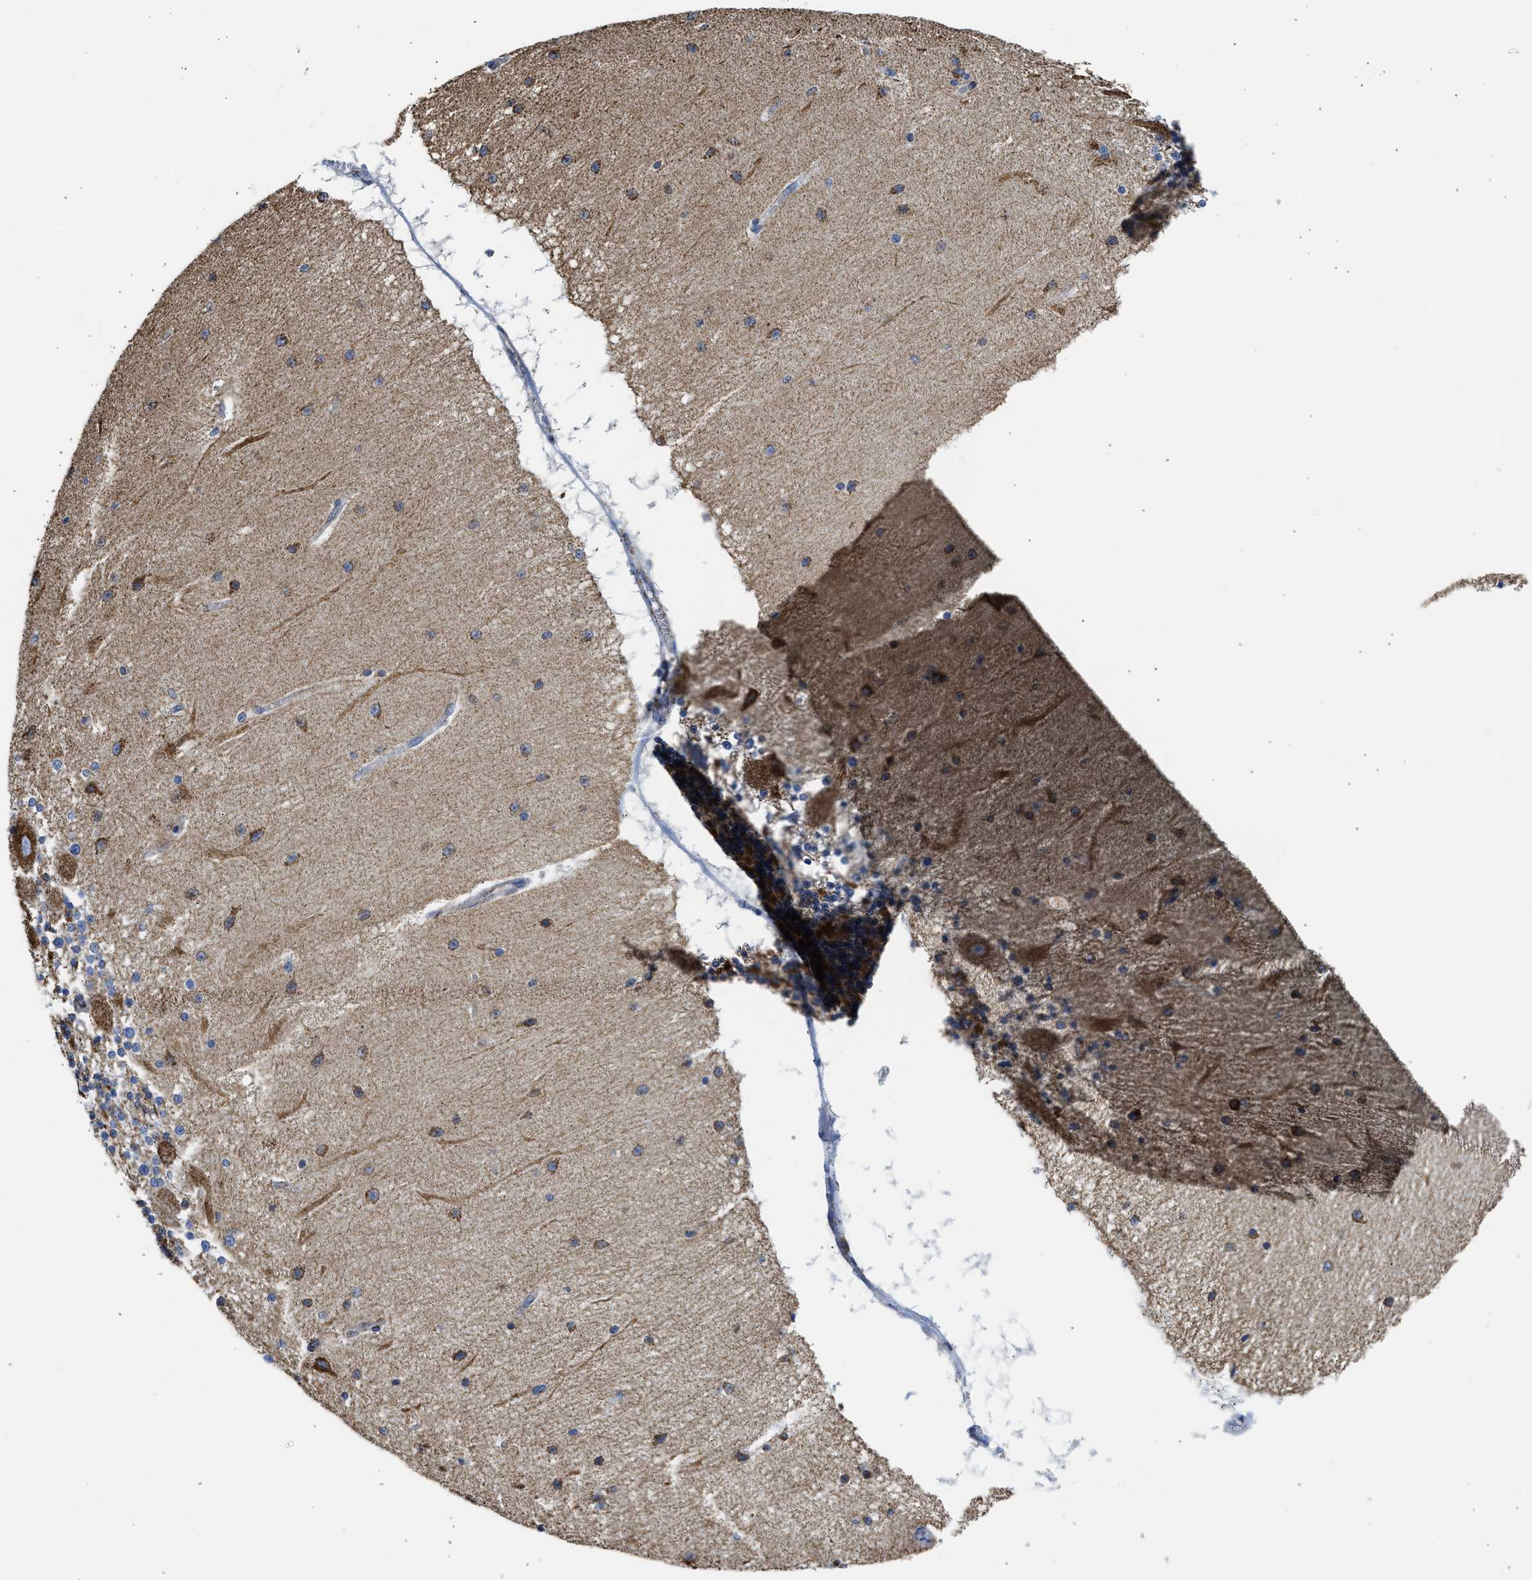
{"staining": {"intensity": "moderate", "quantity": ">75%", "location": "cytoplasmic/membranous"}, "tissue": "cerebellum", "cell_type": "Cells in granular layer", "image_type": "normal", "snomed": [{"axis": "morphology", "description": "Normal tissue, NOS"}, {"axis": "topography", "description": "Cerebellum"}], "caption": "Immunohistochemistry of unremarkable cerebellum shows medium levels of moderate cytoplasmic/membranous expression in about >75% of cells in granular layer.", "gene": "CYCS", "patient": {"sex": "female", "age": 54}}